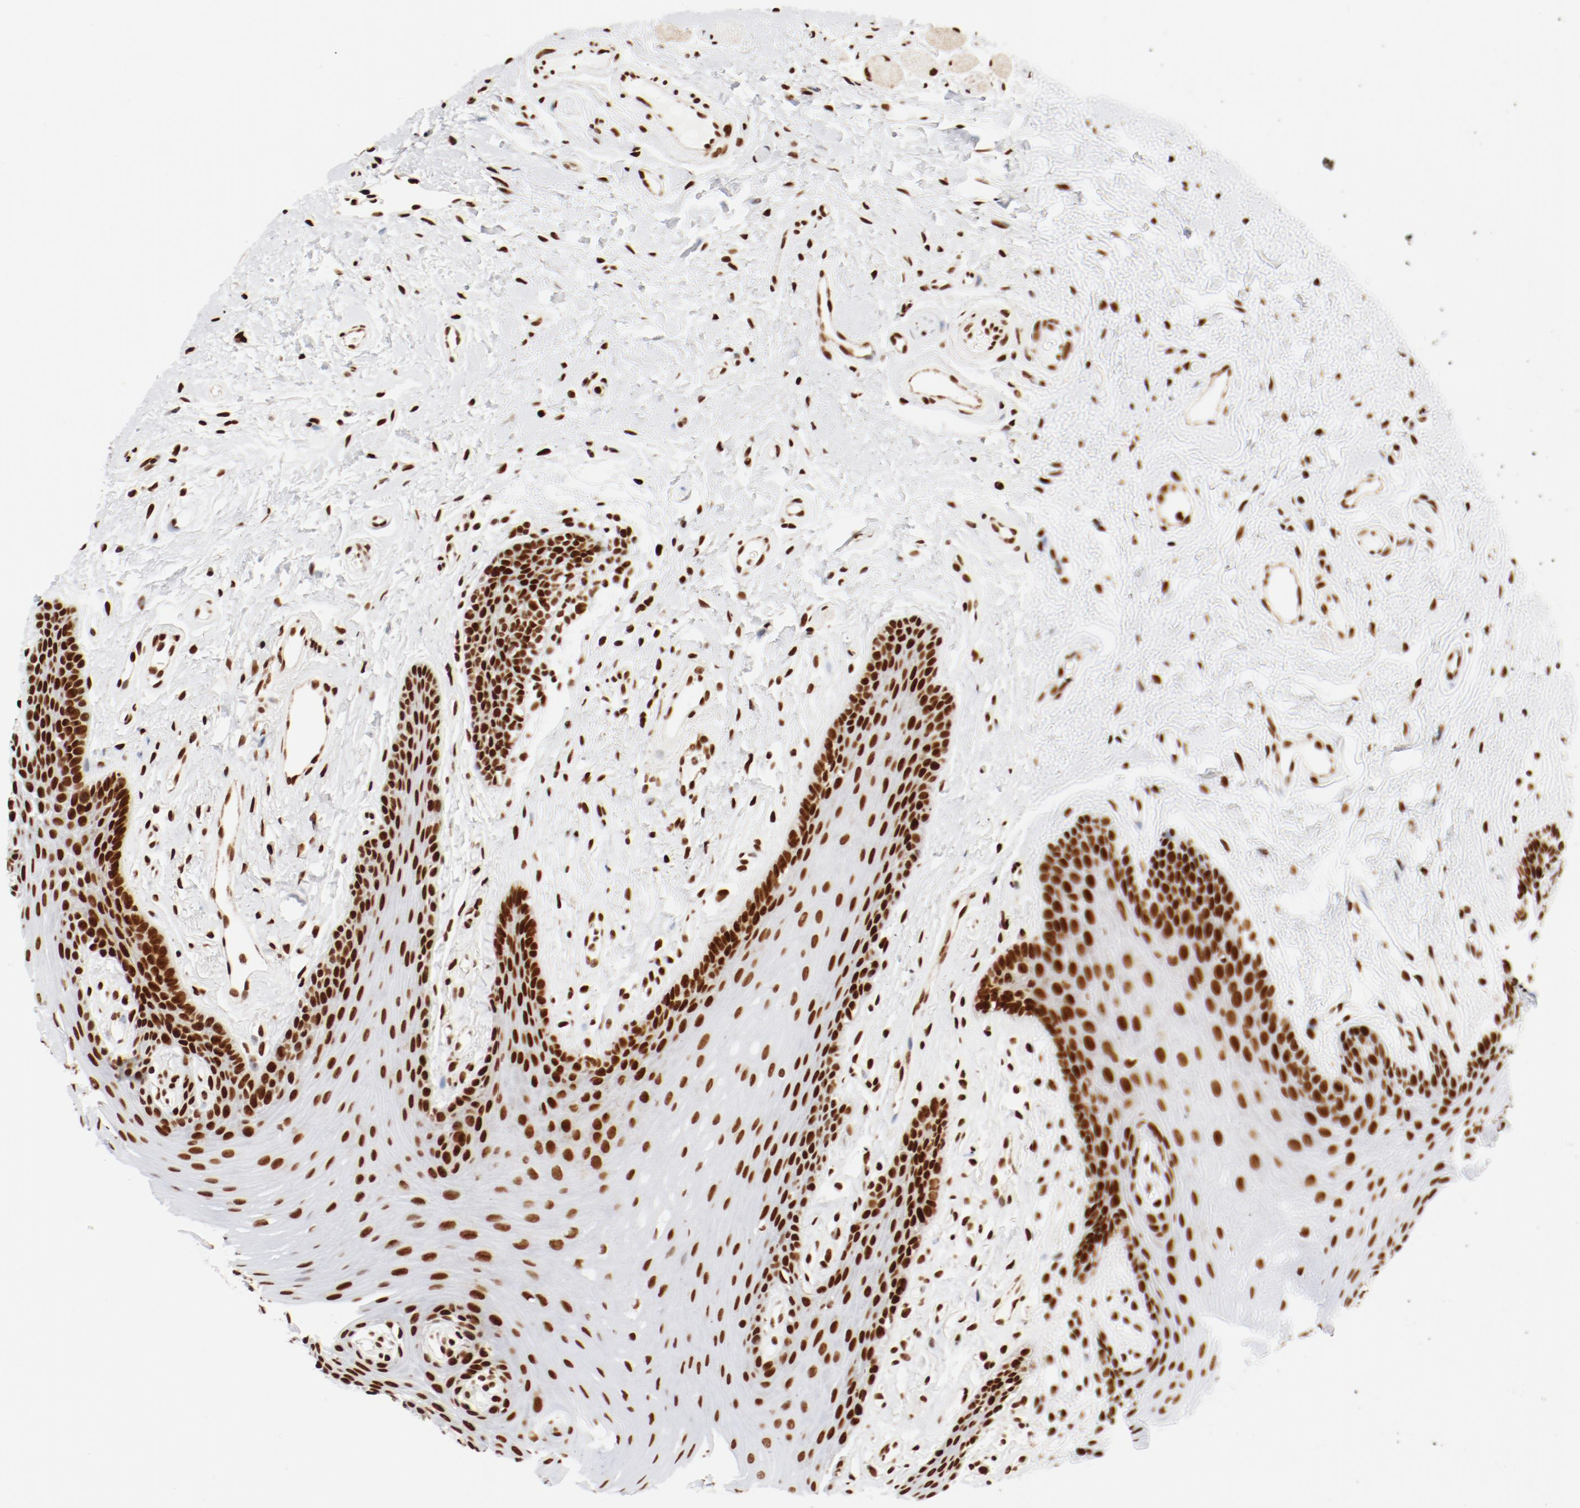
{"staining": {"intensity": "strong", "quantity": ">75%", "location": "nuclear"}, "tissue": "oral mucosa", "cell_type": "Squamous epithelial cells", "image_type": "normal", "snomed": [{"axis": "morphology", "description": "Normal tissue, NOS"}, {"axis": "topography", "description": "Oral tissue"}], "caption": "Oral mucosa stained with DAB immunohistochemistry (IHC) exhibits high levels of strong nuclear staining in approximately >75% of squamous epithelial cells. (Brightfield microscopy of DAB IHC at high magnification).", "gene": "CTBP1", "patient": {"sex": "male", "age": 62}}